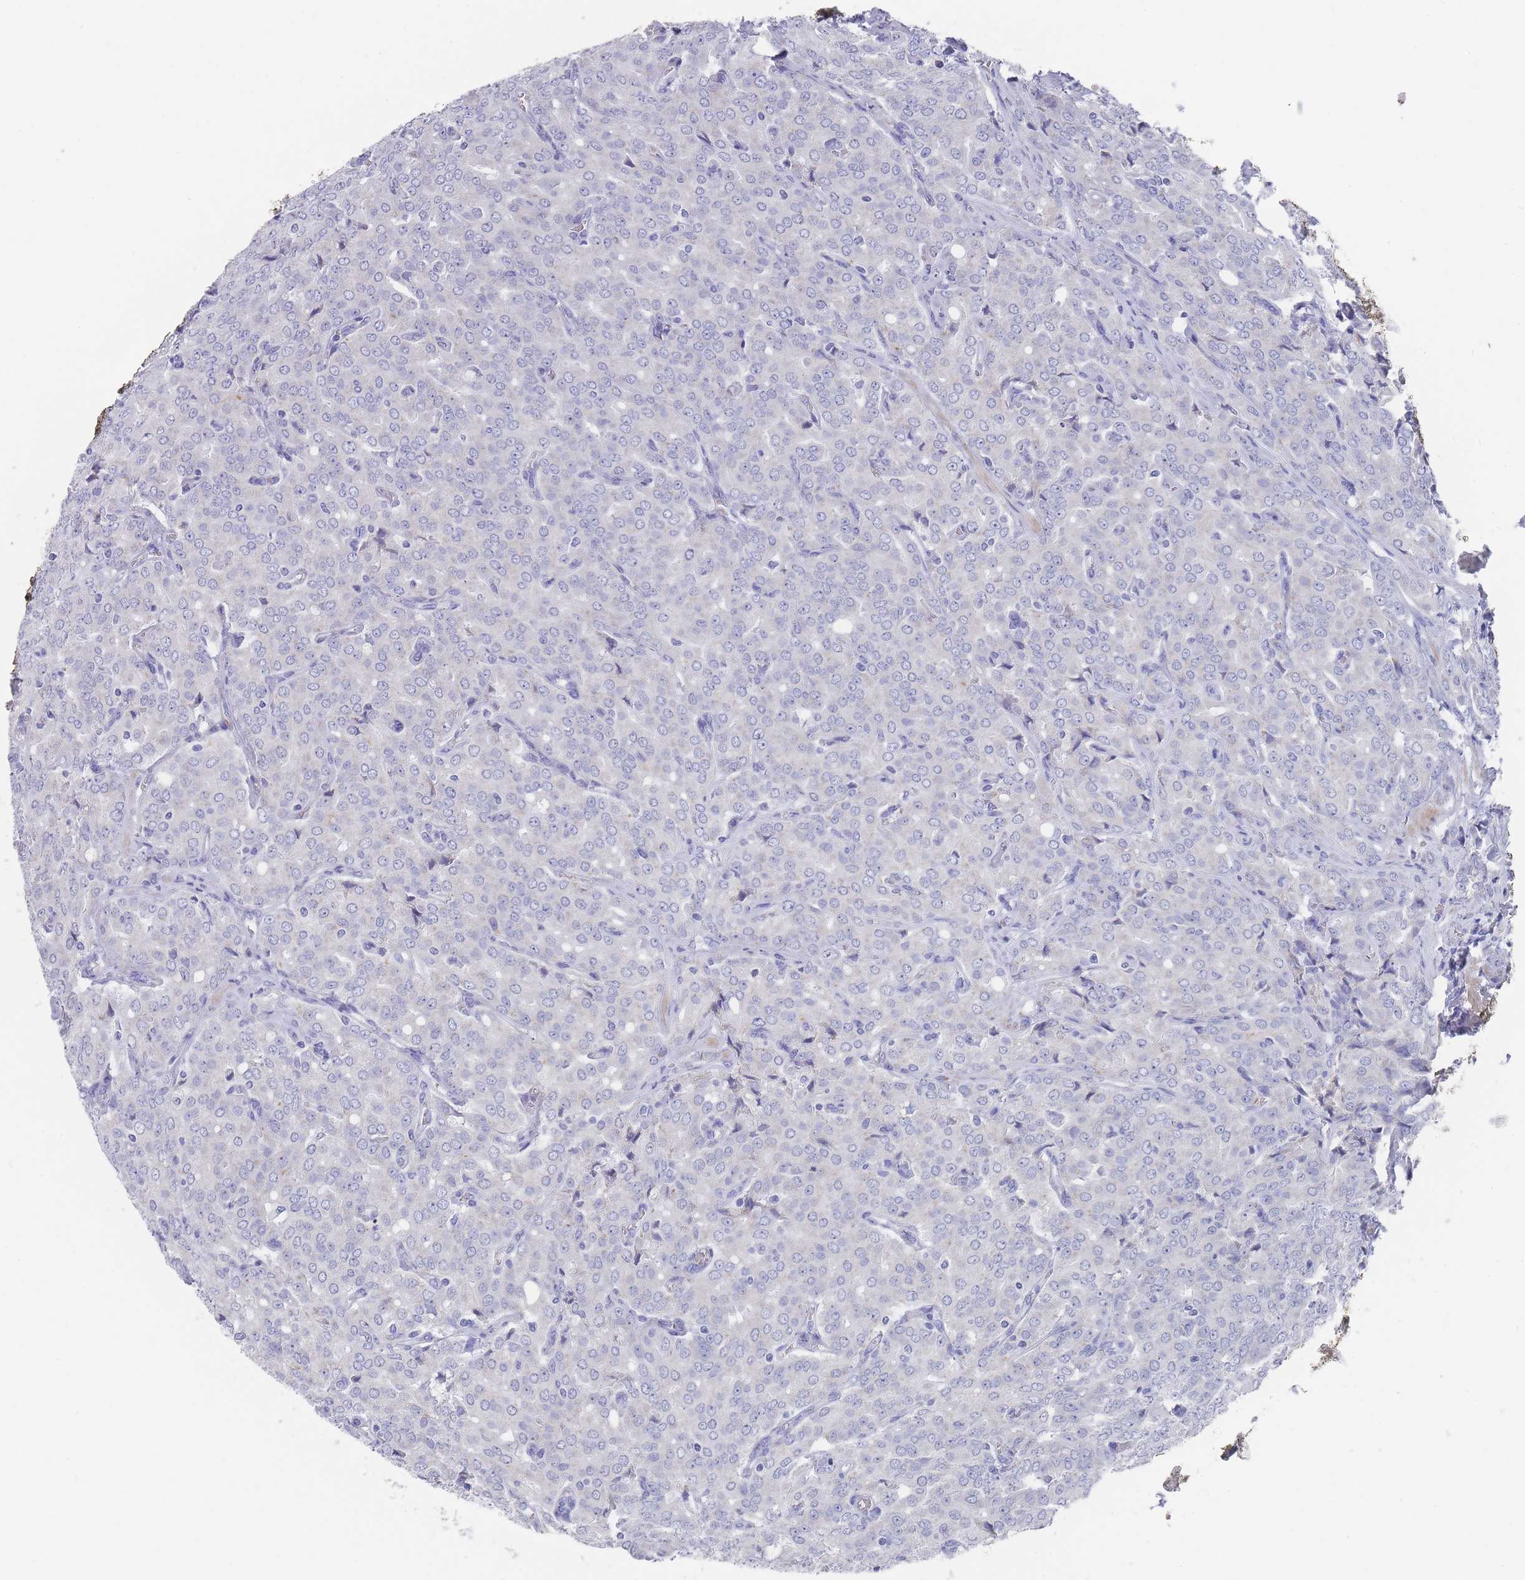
{"staining": {"intensity": "negative", "quantity": "none", "location": "none"}, "tissue": "prostate cancer", "cell_type": "Tumor cells", "image_type": "cancer", "snomed": [{"axis": "morphology", "description": "Adenocarcinoma, High grade"}, {"axis": "topography", "description": "Prostate"}], "caption": "DAB (3,3'-diaminobenzidine) immunohistochemical staining of human prostate cancer (adenocarcinoma (high-grade)) demonstrates no significant positivity in tumor cells. (DAB immunohistochemistry (IHC) with hematoxylin counter stain).", "gene": "SCCPDH", "patient": {"sex": "male", "age": 68}}